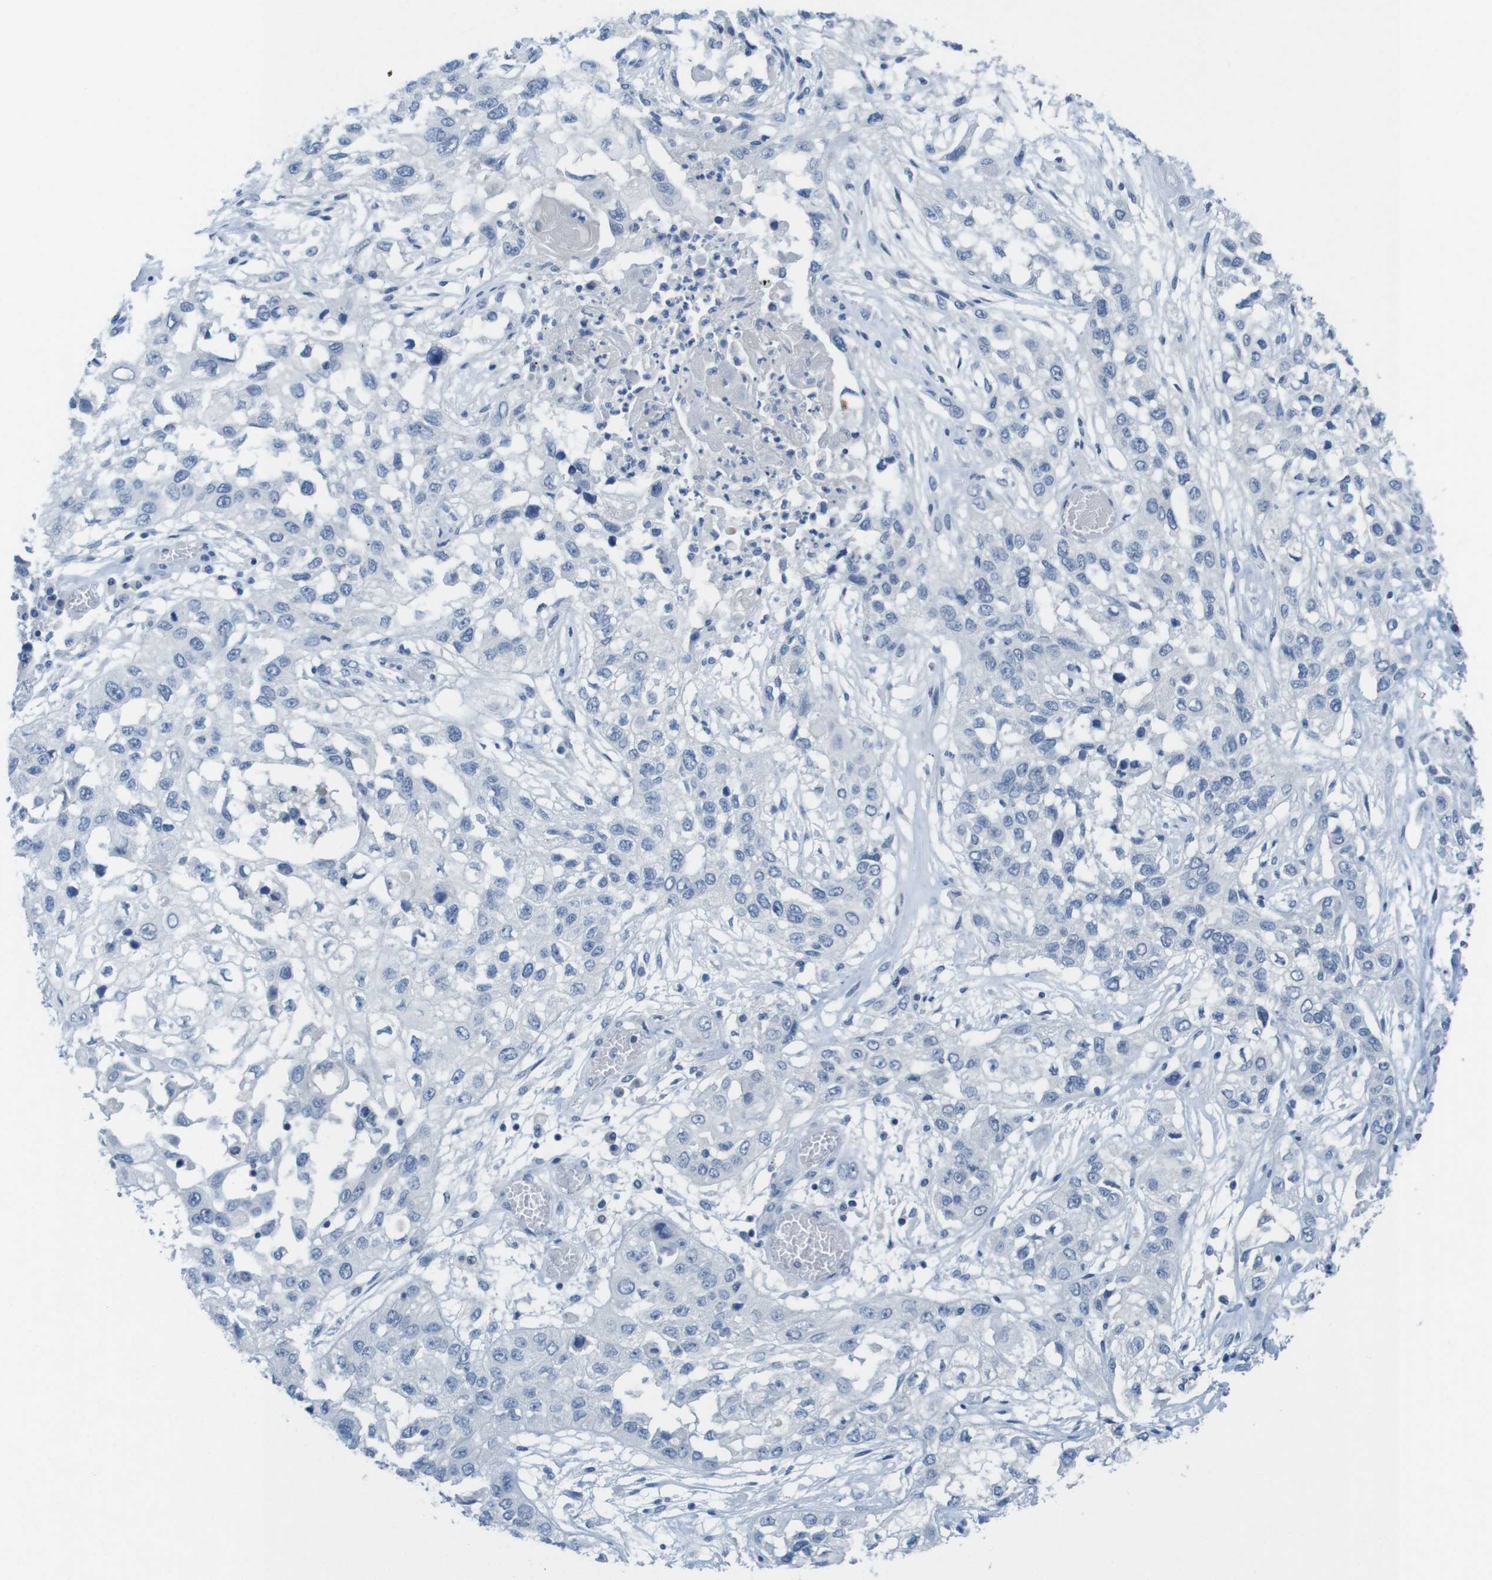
{"staining": {"intensity": "negative", "quantity": "none", "location": "none"}, "tissue": "lung cancer", "cell_type": "Tumor cells", "image_type": "cancer", "snomed": [{"axis": "morphology", "description": "Squamous cell carcinoma, NOS"}, {"axis": "topography", "description": "Lung"}], "caption": "This is an IHC histopathology image of squamous cell carcinoma (lung). There is no positivity in tumor cells.", "gene": "OPN1SW", "patient": {"sex": "male", "age": 71}}